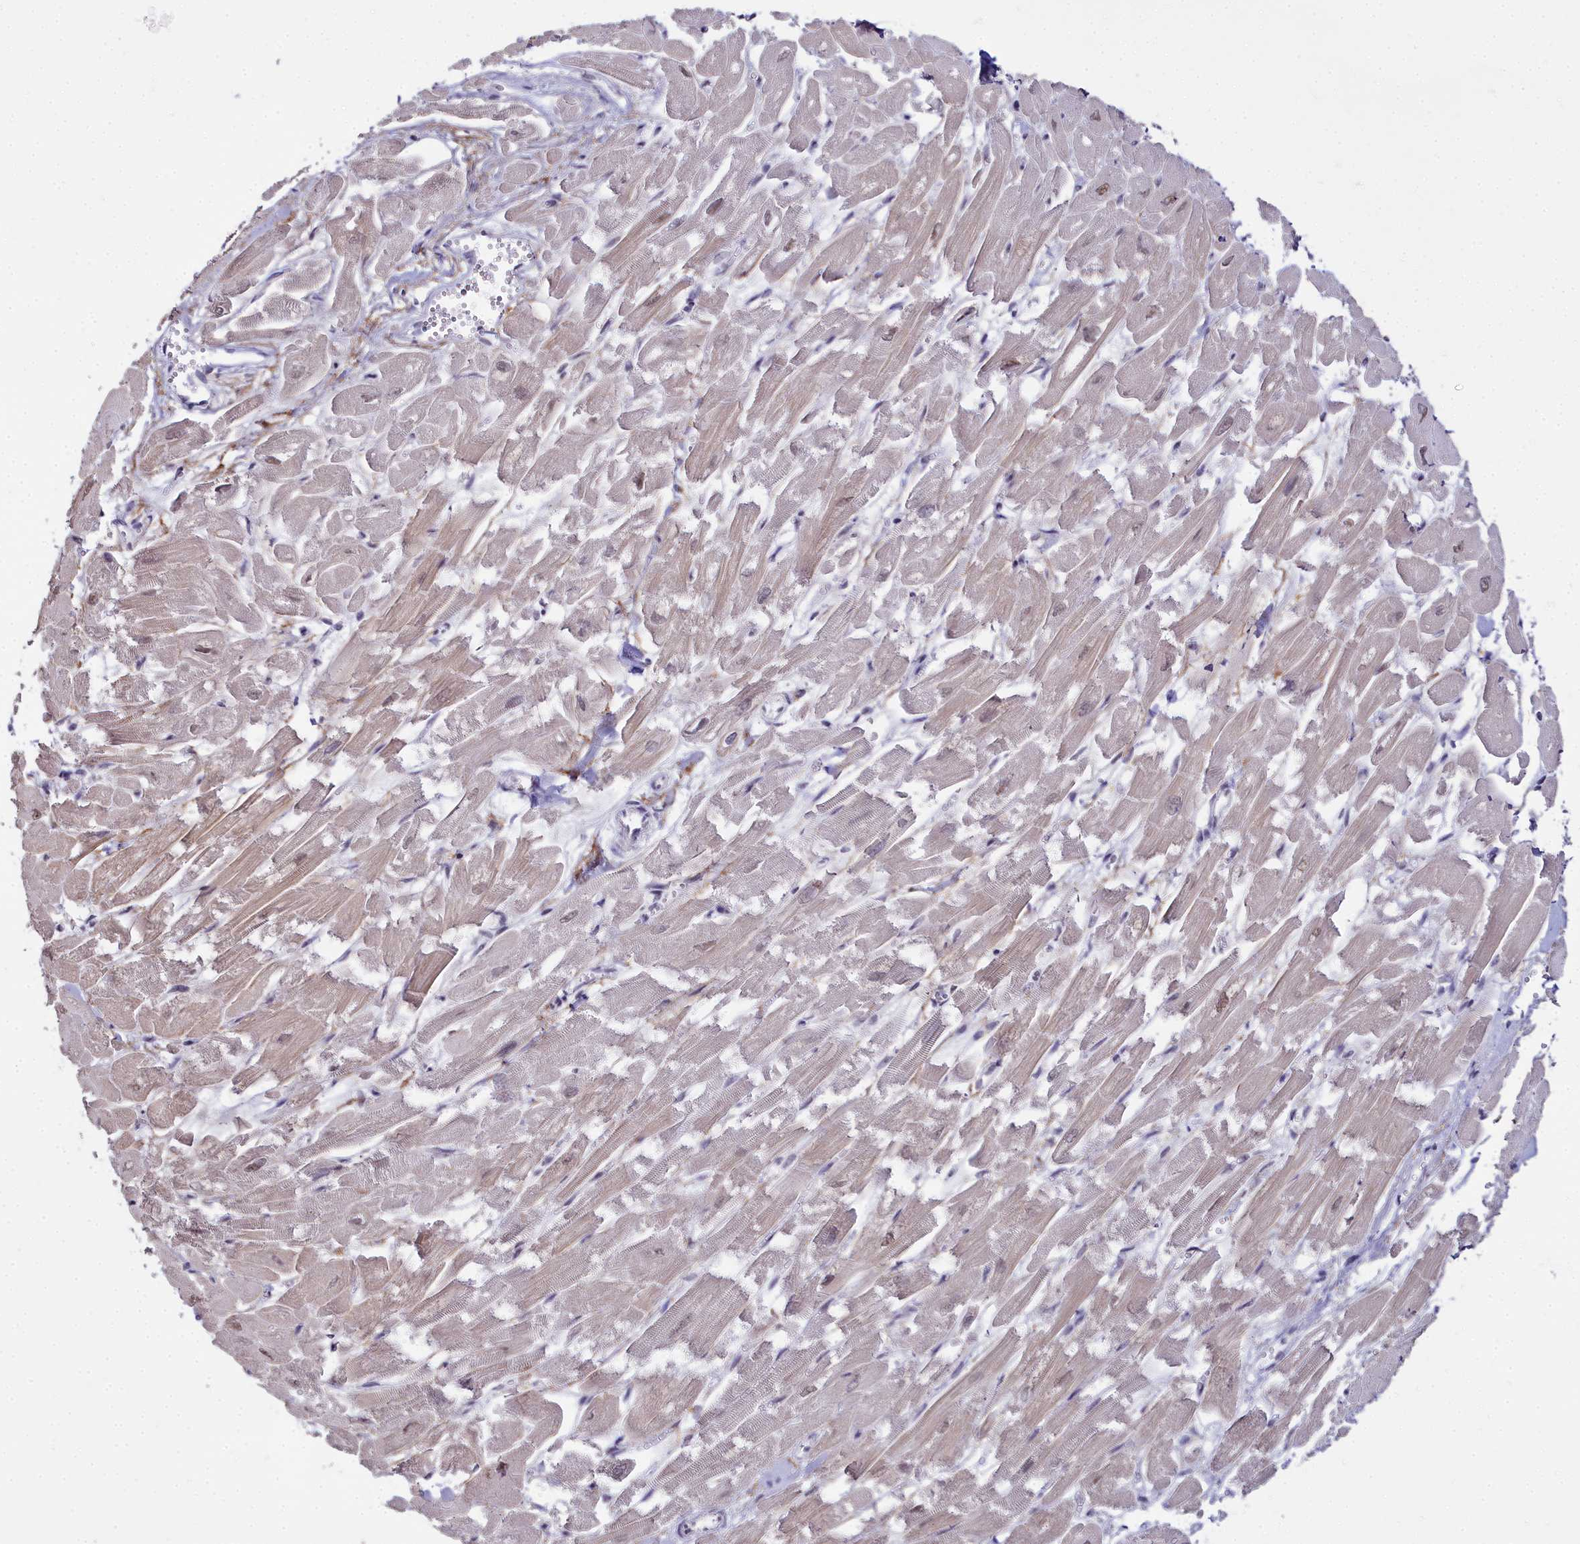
{"staining": {"intensity": "weak", "quantity": "25%-75%", "location": "cytoplasmic/membranous,nuclear"}, "tissue": "heart muscle", "cell_type": "Cardiomyocytes", "image_type": "normal", "snomed": [{"axis": "morphology", "description": "Normal tissue, NOS"}, {"axis": "topography", "description": "Heart"}], "caption": "This is a micrograph of immunohistochemistry (IHC) staining of unremarkable heart muscle, which shows weak staining in the cytoplasmic/membranous,nuclear of cardiomyocytes.", "gene": "RBM12", "patient": {"sex": "male", "age": 54}}